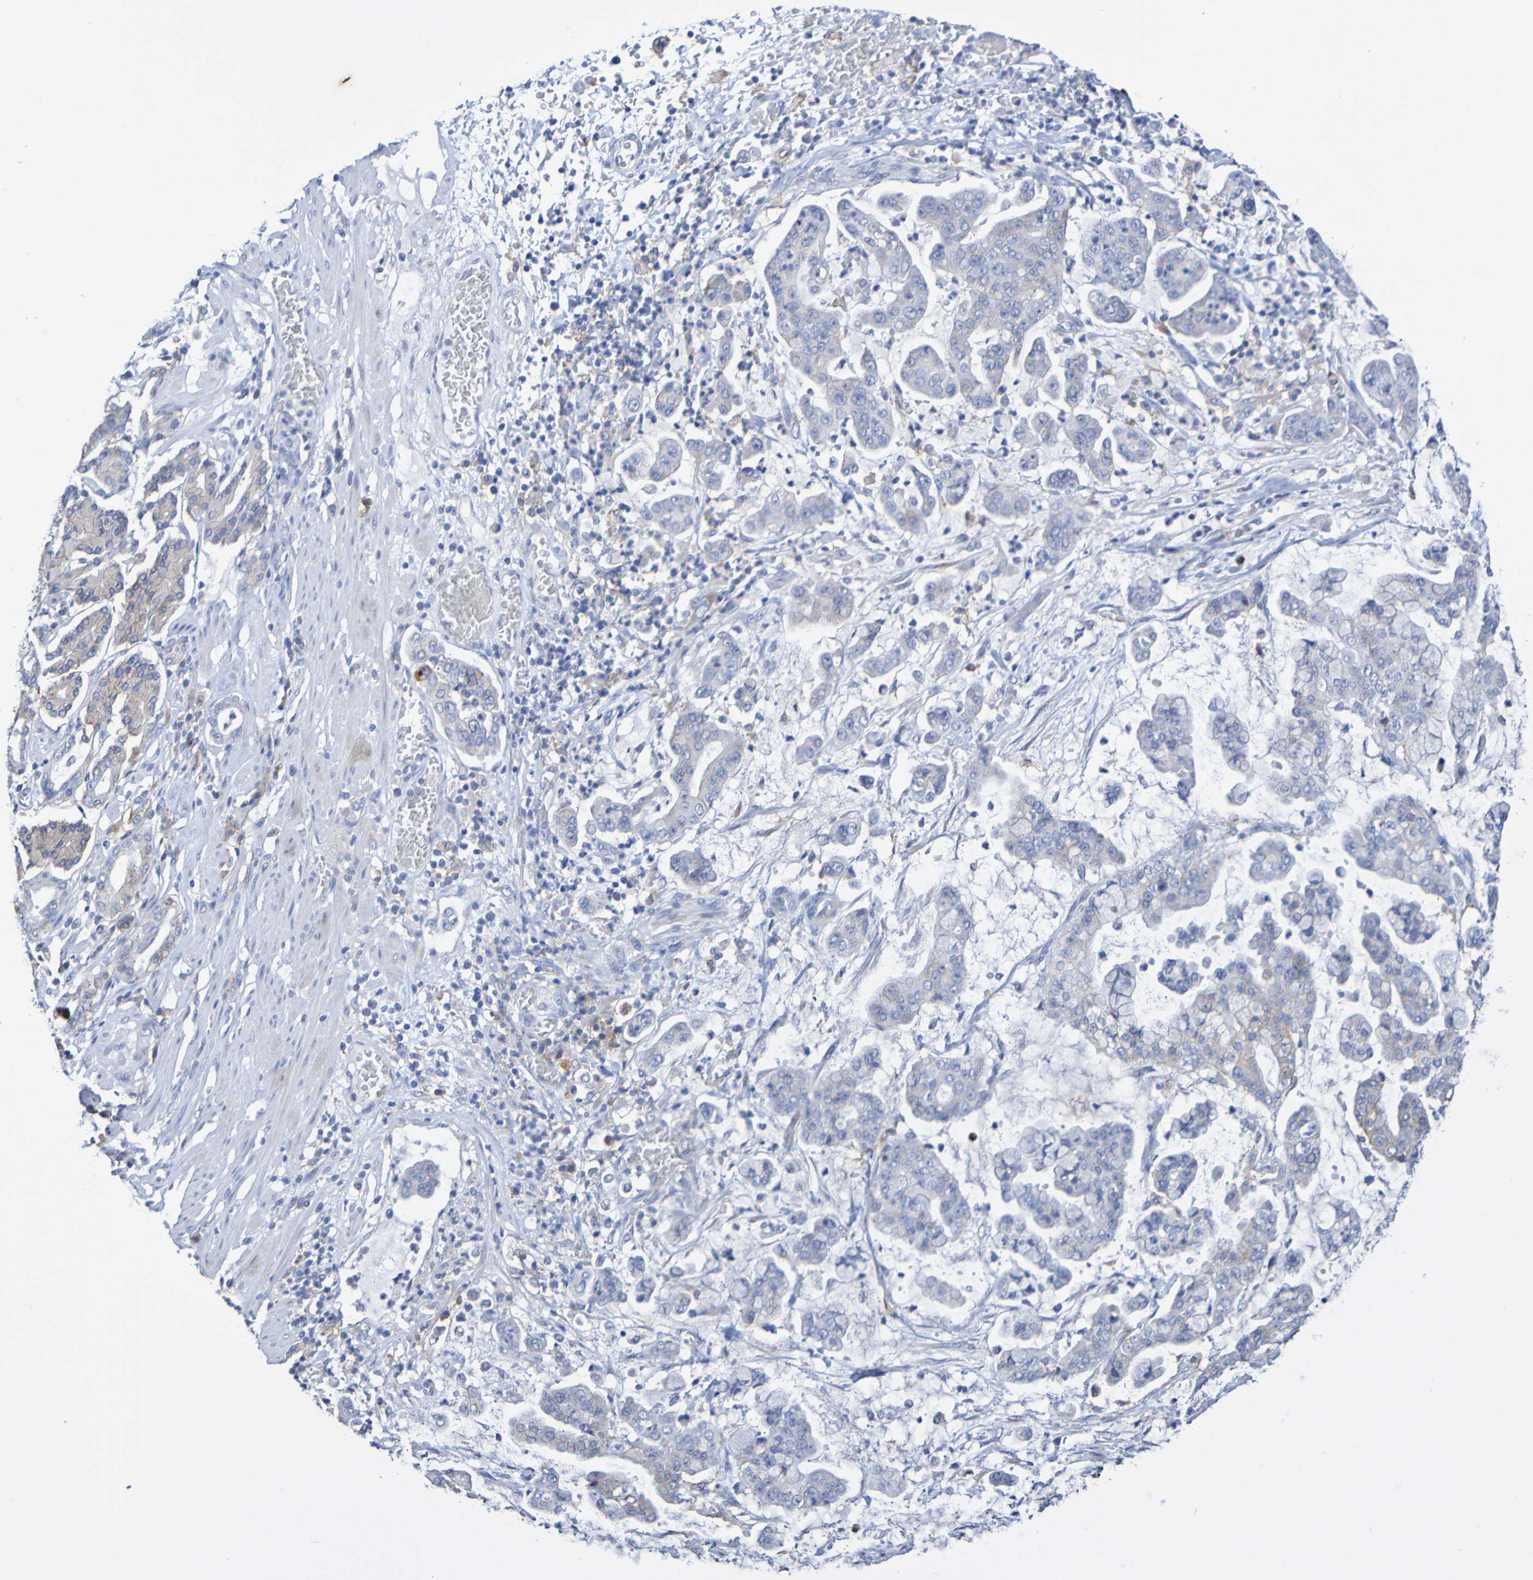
{"staining": {"intensity": "weak", "quantity": "<25%", "location": "cytoplasmic/membranous"}, "tissue": "stomach cancer", "cell_type": "Tumor cells", "image_type": "cancer", "snomed": [{"axis": "morphology", "description": "Normal tissue, NOS"}, {"axis": "morphology", "description": "Adenocarcinoma, NOS"}, {"axis": "topography", "description": "Stomach, upper"}, {"axis": "topography", "description": "Stomach"}], "caption": "IHC histopathology image of human stomach adenocarcinoma stained for a protein (brown), which shows no positivity in tumor cells.", "gene": "SLC3A2", "patient": {"sex": "male", "age": 76}}